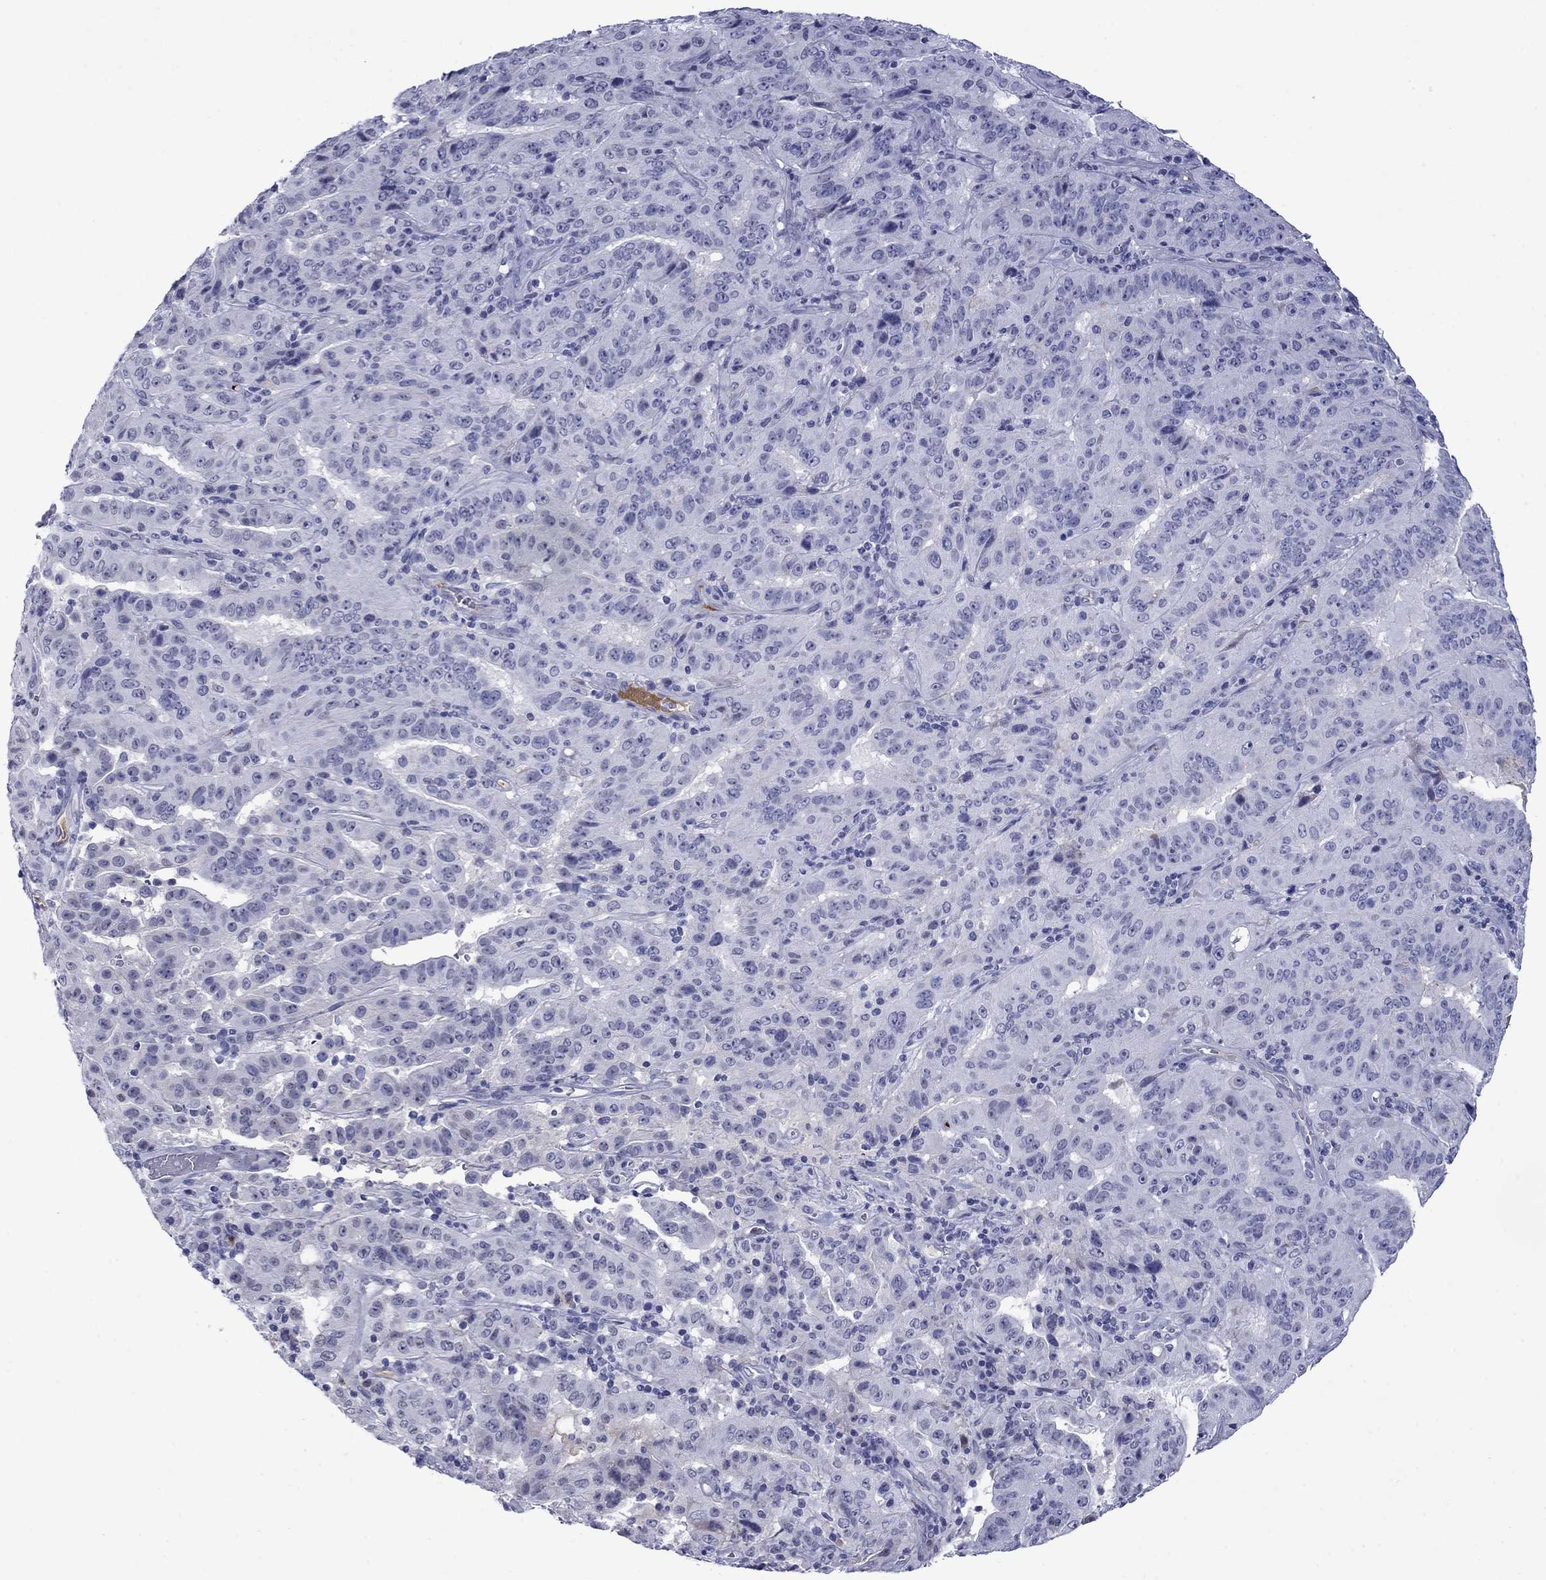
{"staining": {"intensity": "negative", "quantity": "none", "location": "none"}, "tissue": "pancreatic cancer", "cell_type": "Tumor cells", "image_type": "cancer", "snomed": [{"axis": "morphology", "description": "Adenocarcinoma, NOS"}, {"axis": "topography", "description": "Pancreas"}], "caption": "Tumor cells show no significant protein positivity in pancreatic adenocarcinoma.", "gene": "APOA2", "patient": {"sex": "male", "age": 63}}